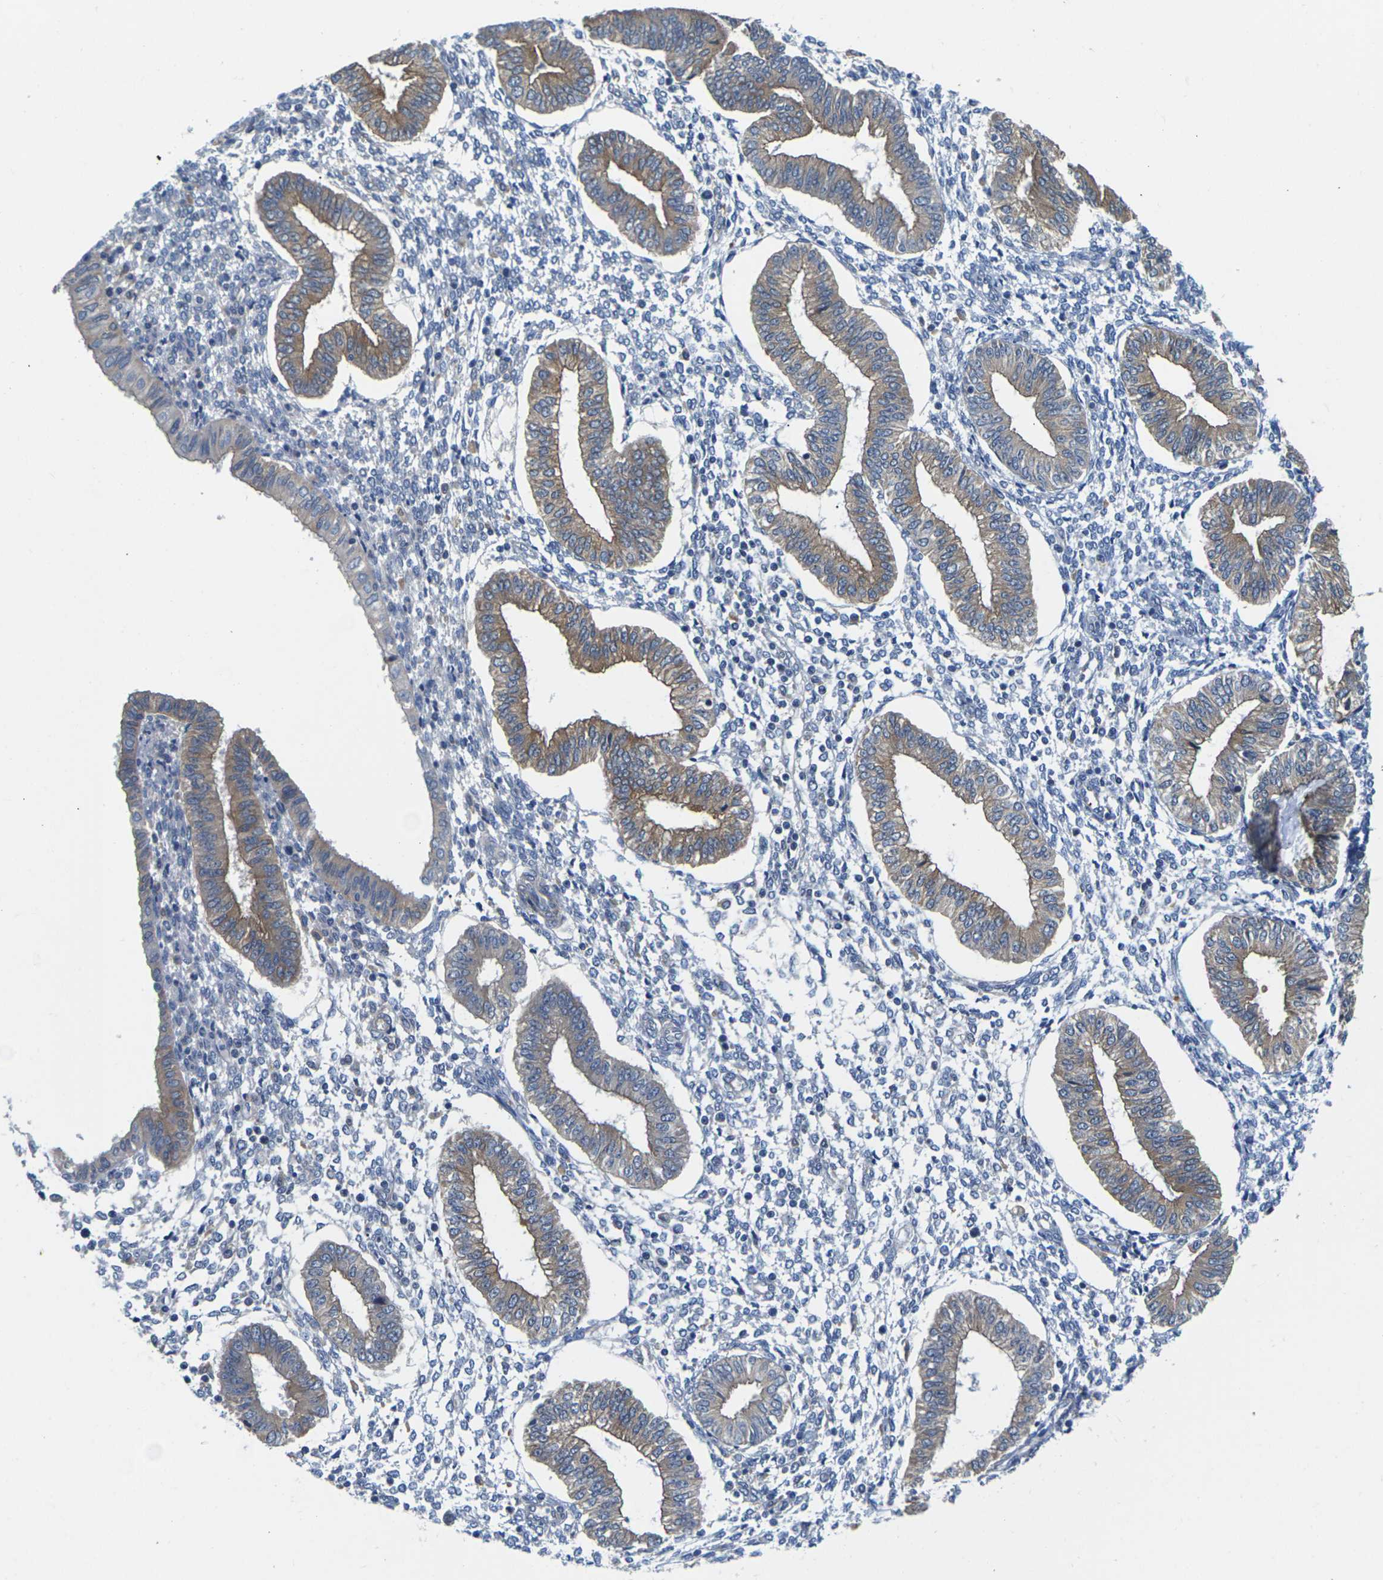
{"staining": {"intensity": "negative", "quantity": "none", "location": "none"}, "tissue": "endometrium", "cell_type": "Cells in endometrial stroma", "image_type": "normal", "snomed": [{"axis": "morphology", "description": "Normal tissue, NOS"}, {"axis": "topography", "description": "Endometrium"}], "caption": "A high-resolution photomicrograph shows immunohistochemistry (IHC) staining of benign endometrium, which shows no significant expression in cells in endometrial stroma.", "gene": "SCNN1A", "patient": {"sex": "female", "age": 50}}